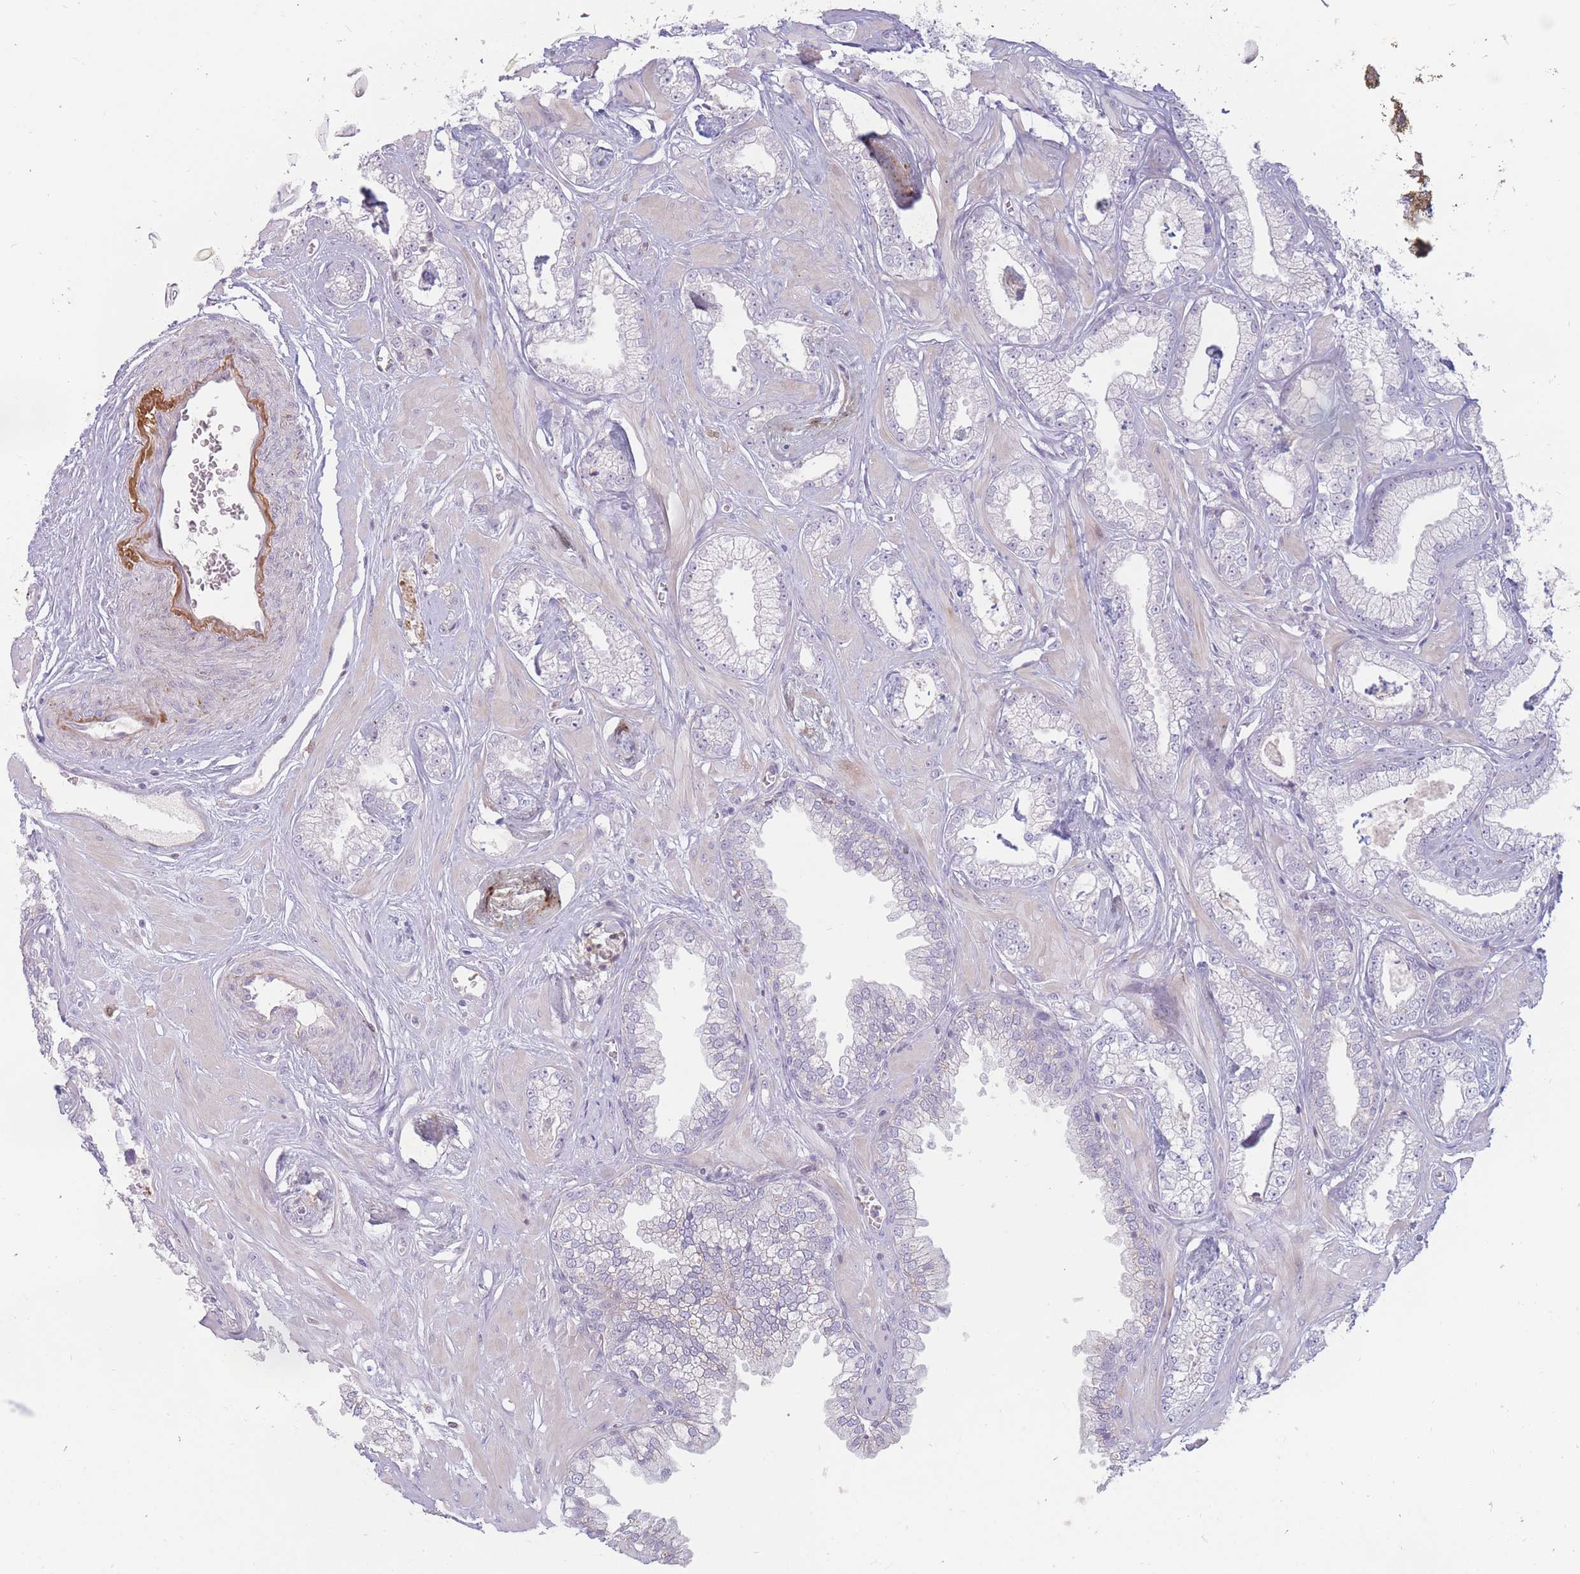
{"staining": {"intensity": "negative", "quantity": "none", "location": "none"}, "tissue": "prostate cancer", "cell_type": "Tumor cells", "image_type": "cancer", "snomed": [{"axis": "morphology", "description": "Adenocarcinoma, Low grade"}, {"axis": "topography", "description": "Prostate"}], "caption": "DAB immunohistochemical staining of adenocarcinoma (low-grade) (prostate) exhibits no significant expression in tumor cells. (DAB (3,3'-diaminobenzidine) immunohistochemistry visualized using brightfield microscopy, high magnification).", "gene": "PTGDR", "patient": {"sex": "male", "age": 60}}